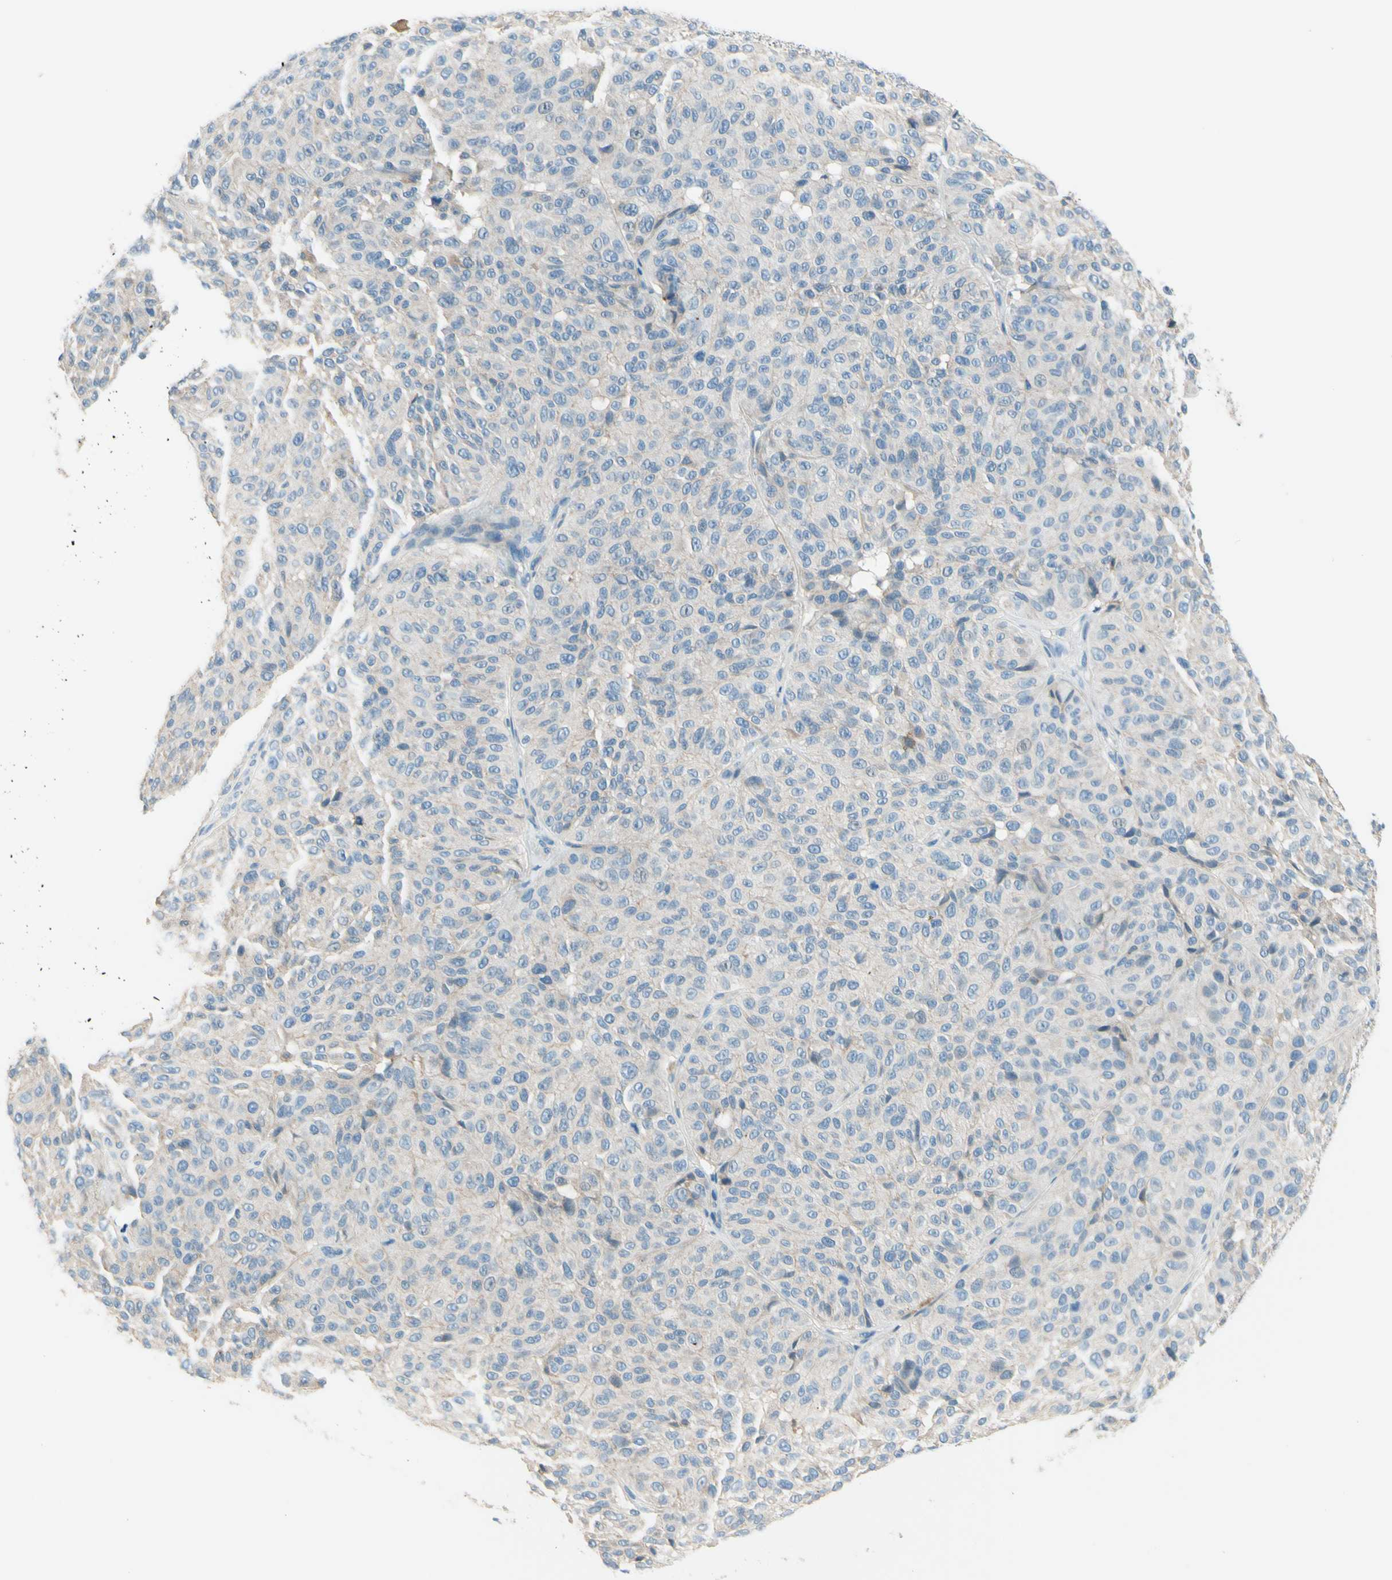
{"staining": {"intensity": "weak", "quantity": "<25%", "location": "cytoplasmic/membranous"}, "tissue": "melanoma", "cell_type": "Tumor cells", "image_type": "cancer", "snomed": [{"axis": "morphology", "description": "Malignant melanoma, NOS"}, {"axis": "topography", "description": "Skin"}], "caption": "High power microscopy image of an immunohistochemistry micrograph of malignant melanoma, revealing no significant expression in tumor cells. (DAB immunohistochemistry (IHC) with hematoxylin counter stain).", "gene": "SIGLEC9", "patient": {"sex": "female", "age": 46}}